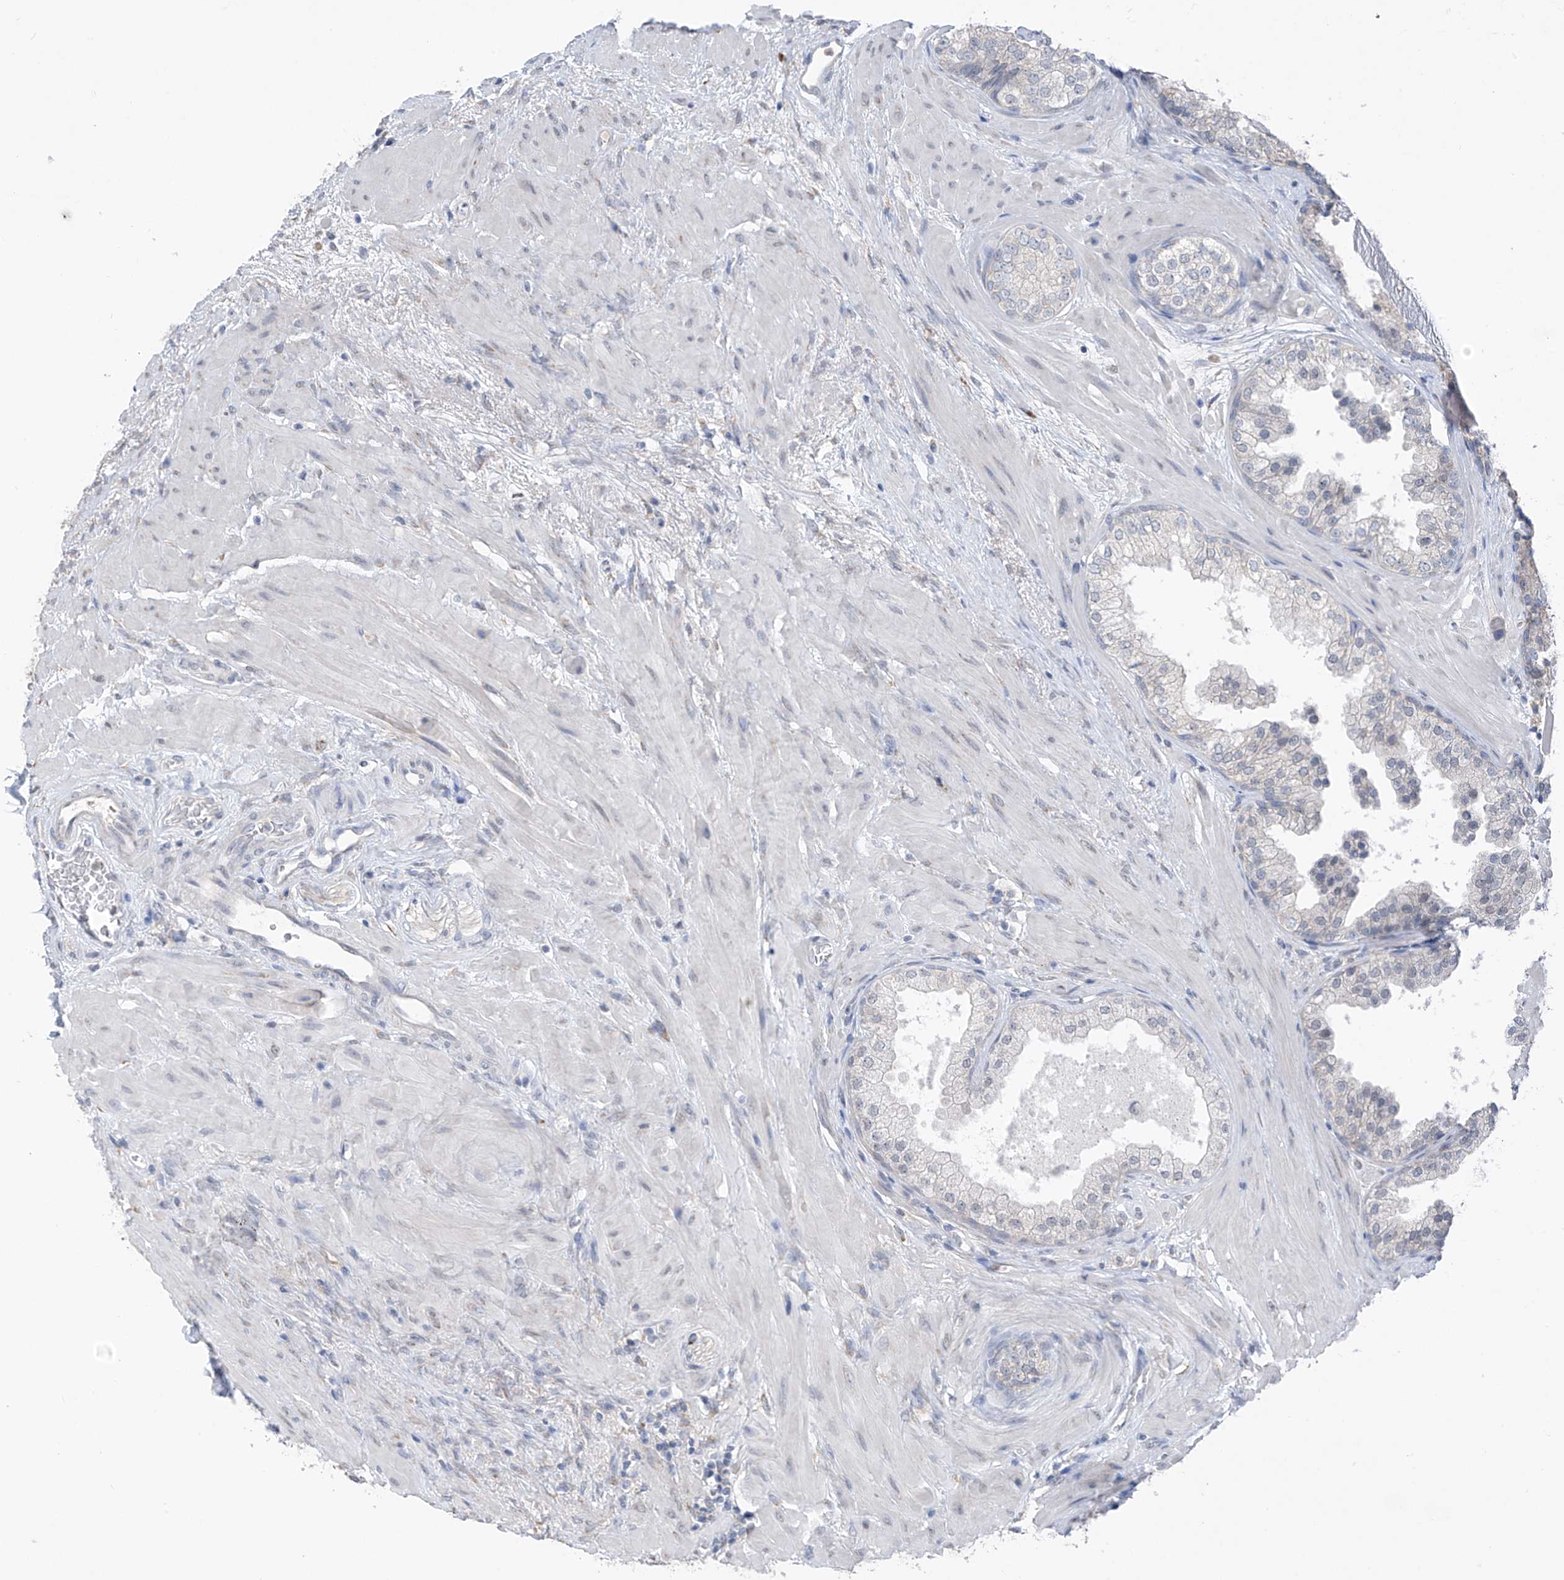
{"staining": {"intensity": "negative", "quantity": "none", "location": "none"}, "tissue": "prostate", "cell_type": "Glandular cells", "image_type": "normal", "snomed": [{"axis": "morphology", "description": "Normal tissue, NOS"}, {"axis": "topography", "description": "Prostate"}], "caption": "Protein analysis of unremarkable prostate reveals no significant expression in glandular cells. (Immunohistochemistry (ihc), brightfield microscopy, high magnification).", "gene": "CYP4V2", "patient": {"sex": "male", "age": 48}}